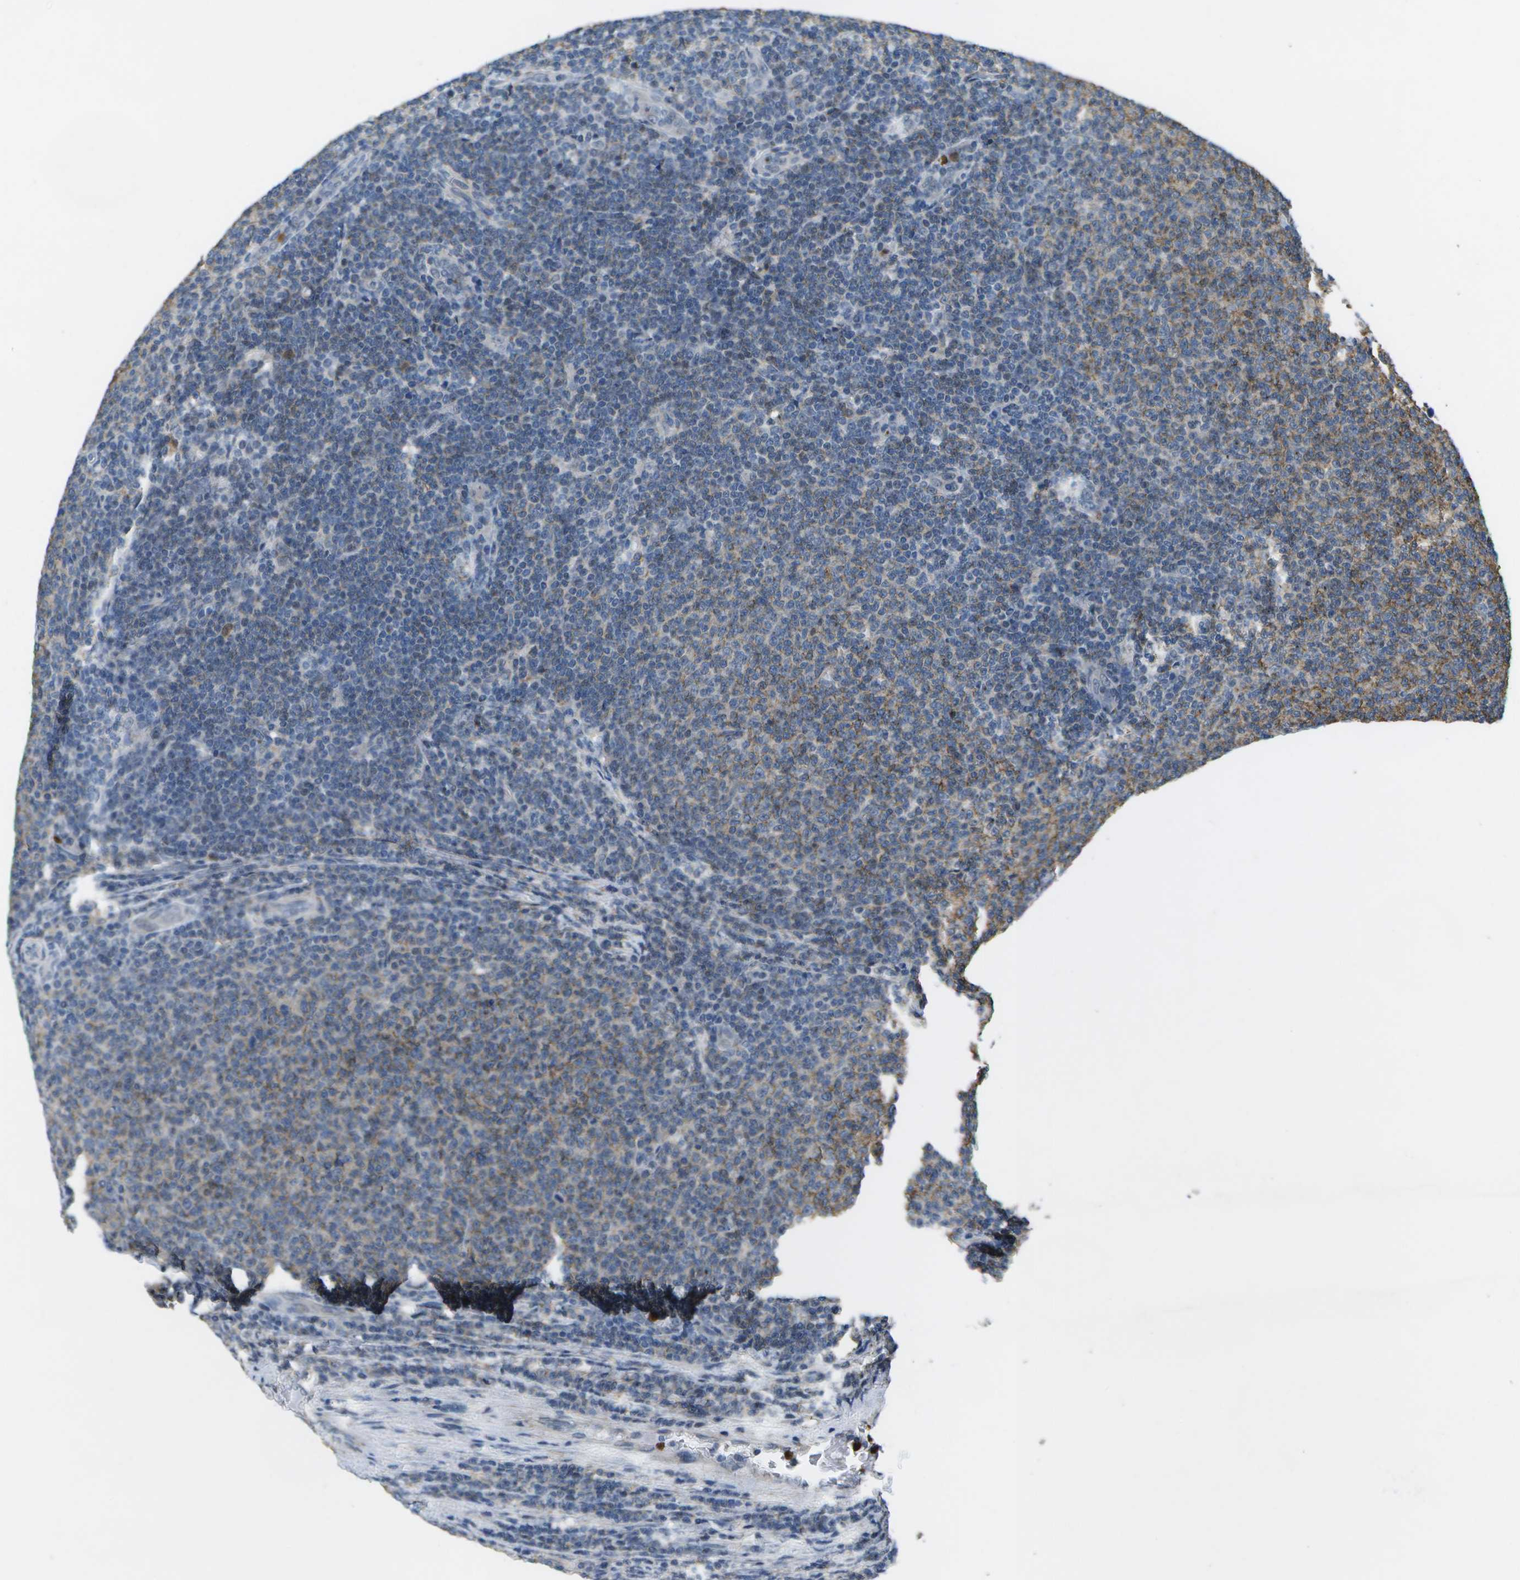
{"staining": {"intensity": "weak", "quantity": "25%-75%", "location": "cytoplasmic/membranous"}, "tissue": "lymphoma", "cell_type": "Tumor cells", "image_type": "cancer", "snomed": [{"axis": "morphology", "description": "Malignant lymphoma, non-Hodgkin's type, Low grade"}, {"axis": "topography", "description": "Lymph node"}], "caption": "A brown stain labels weak cytoplasmic/membranous positivity of a protein in malignant lymphoma, non-Hodgkin's type (low-grade) tumor cells.", "gene": "GALNT15", "patient": {"sex": "male", "age": 66}}